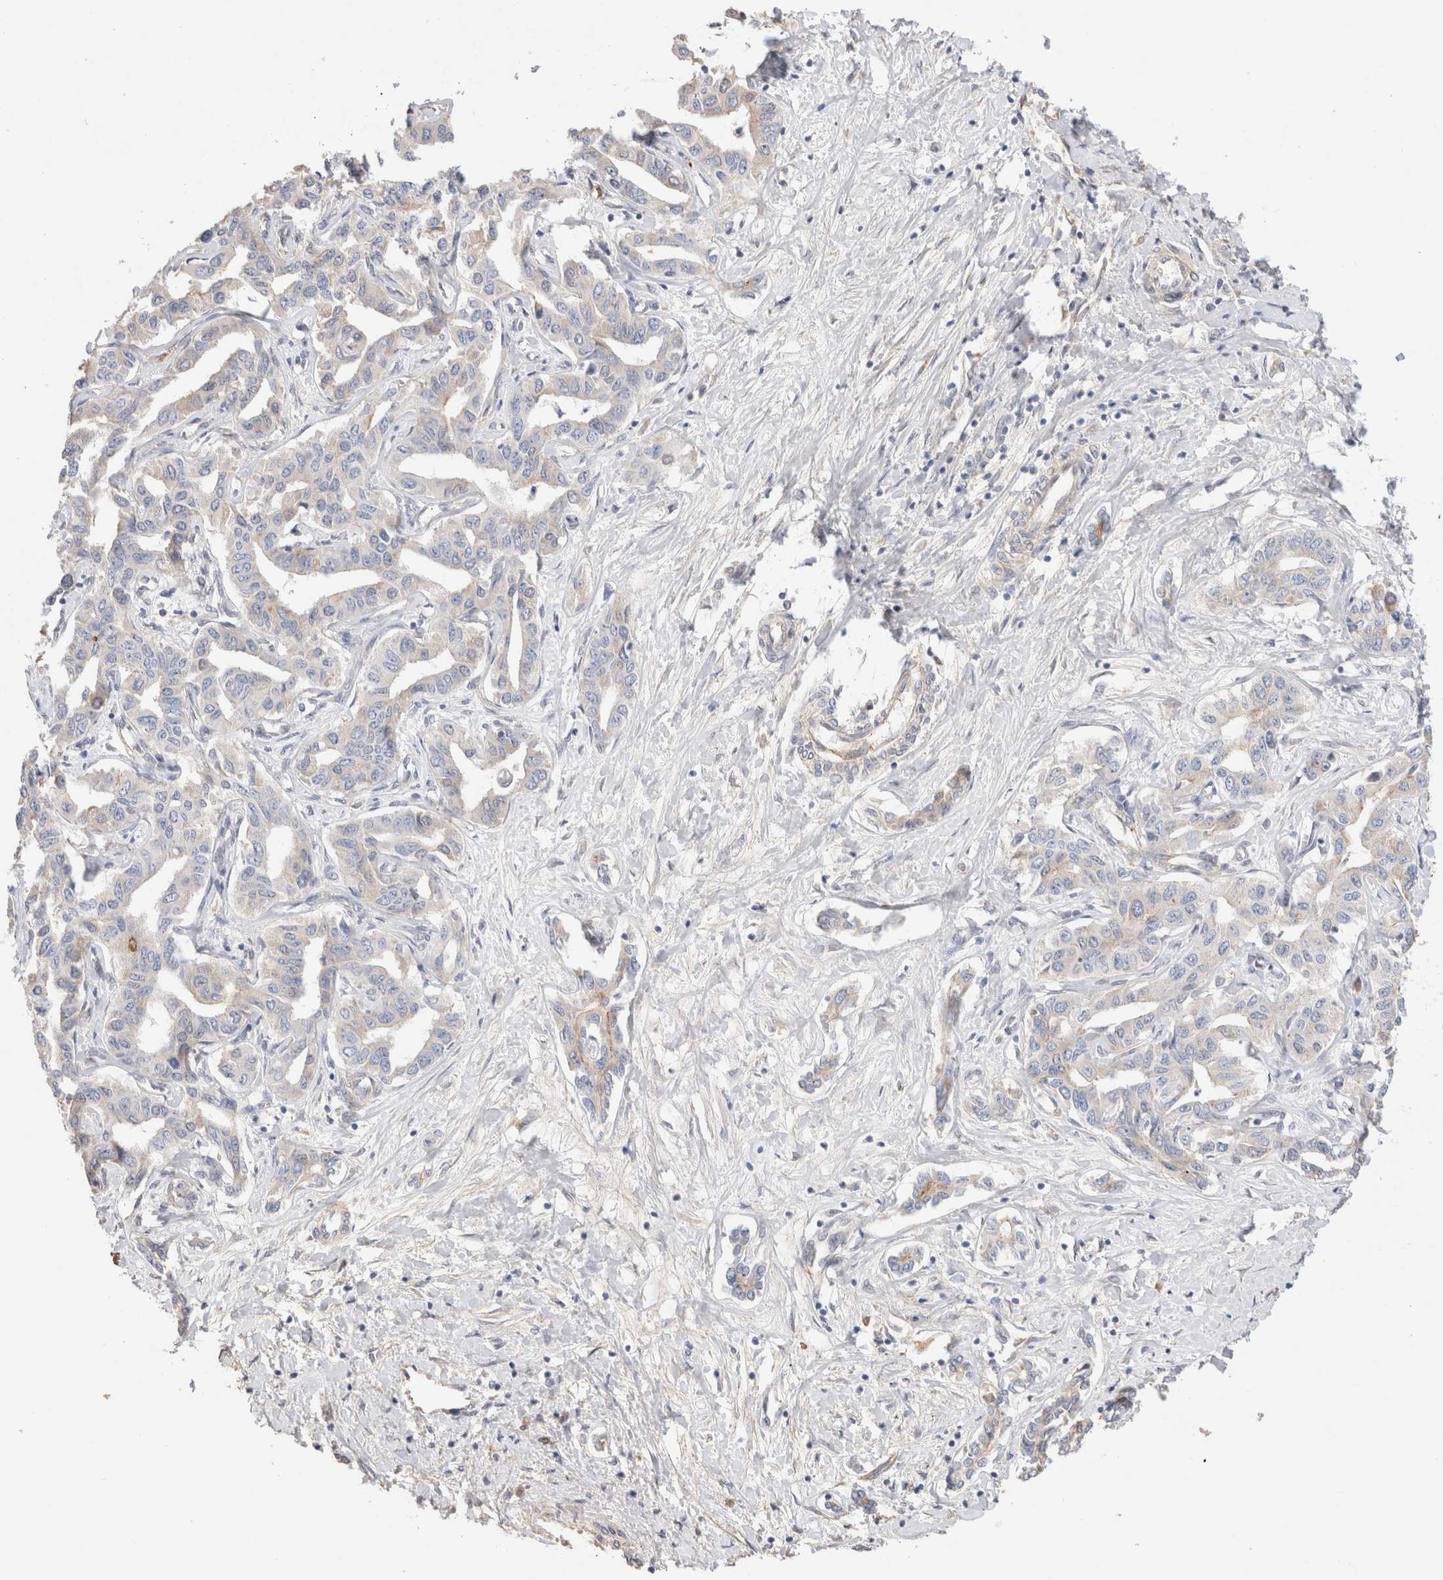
{"staining": {"intensity": "negative", "quantity": "none", "location": "none"}, "tissue": "liver cancer", "cell_type": "Tumor cells", "image_type": "cancer", "snomed": [{"axis": "morphology", "description": "Cholangiocarcinoma"}, {"axis": "topography", "description": "Liver"}], "caption": "This micrograph is of liver cholangiocarcinoma stained with immunohistochemistry (IHC) to label a protein in brown with the nuclei are counter-stained blue. There is no expression in tumor cells. (DAB immunohistochemistry, high magnification).", "gene": "PROS1", "patient": {"sex": "male", "age": 59}}